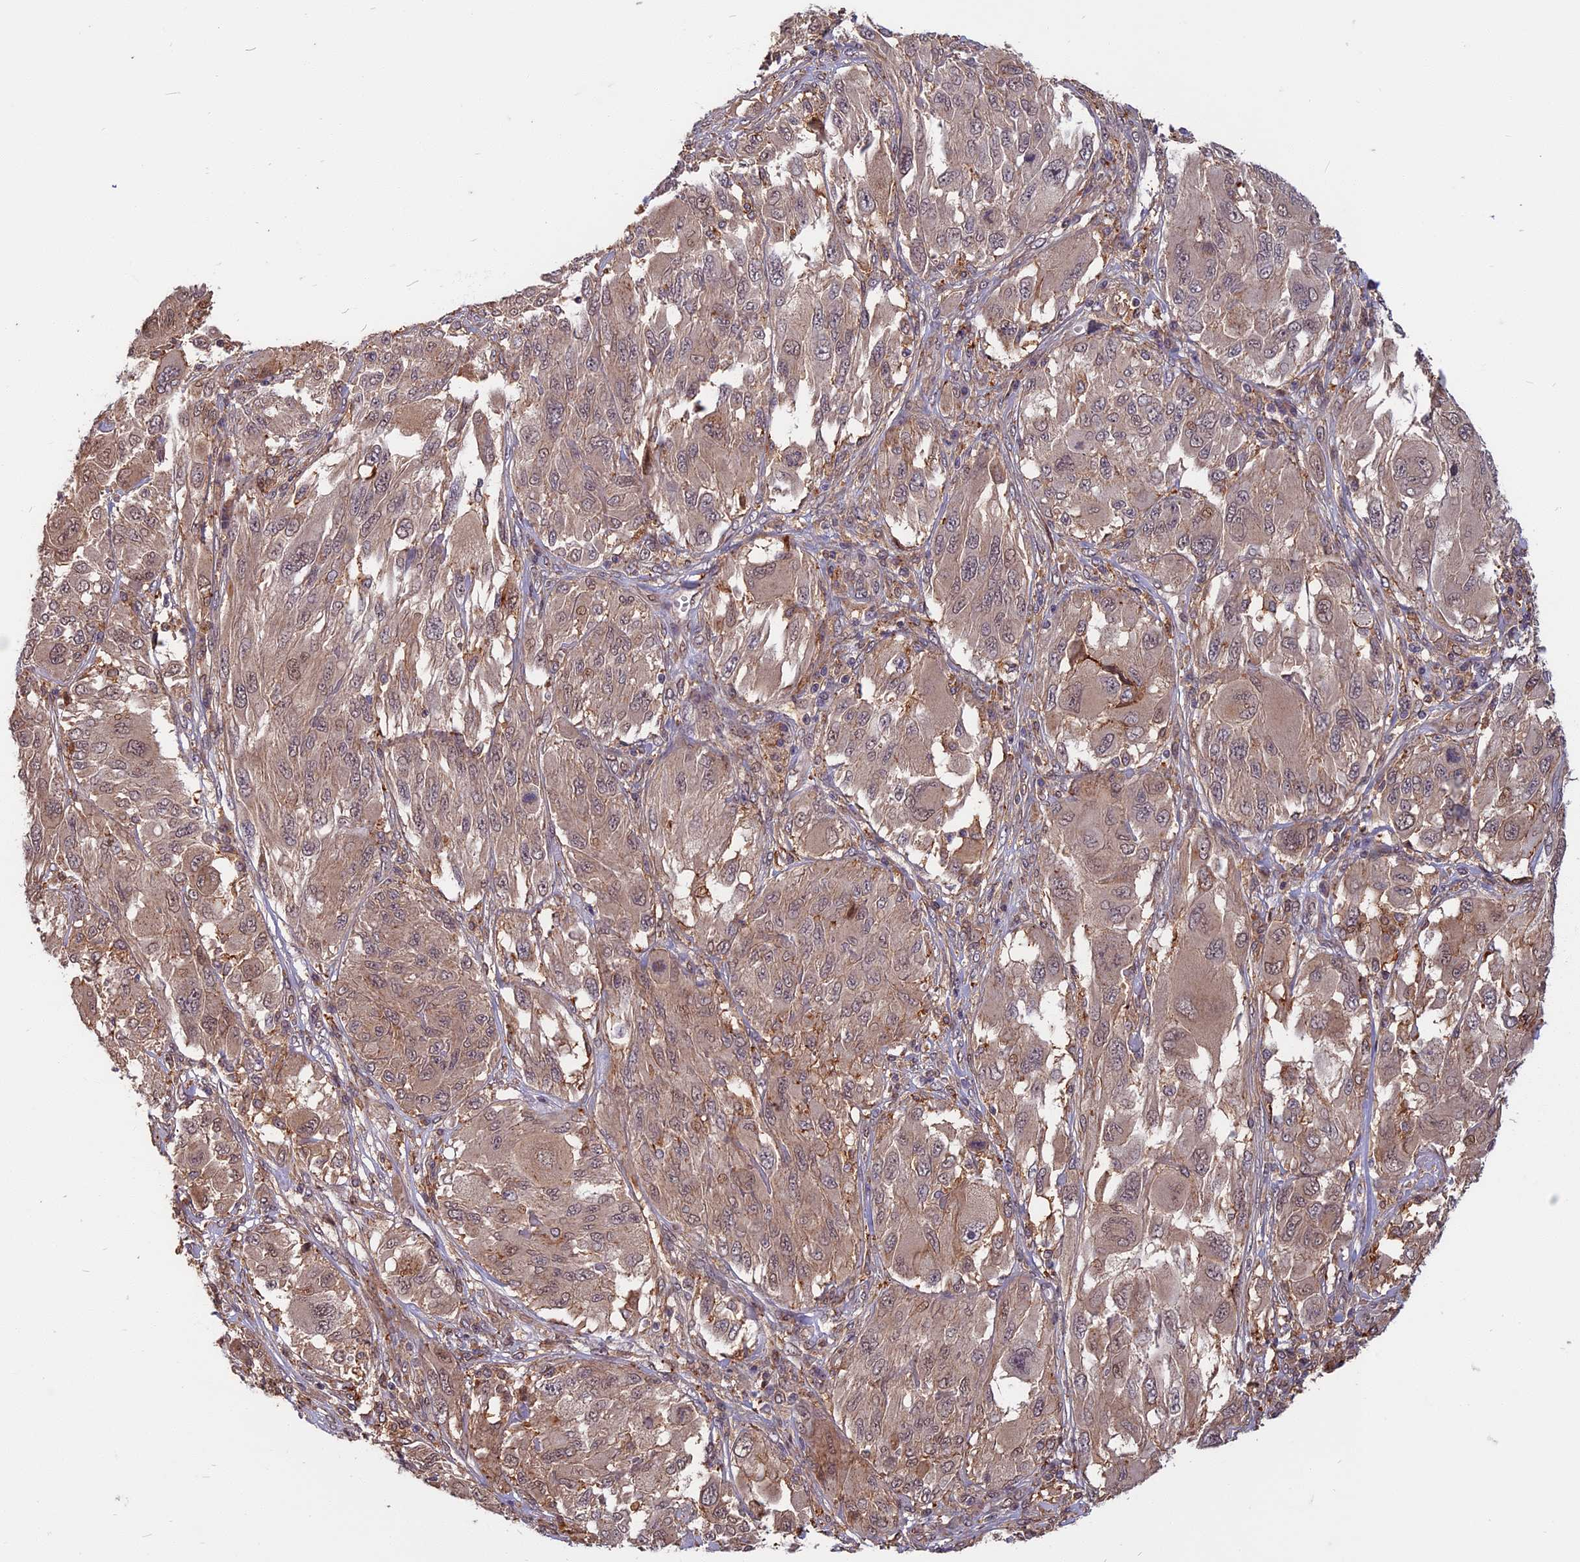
{"staining": {"intensity": "weak", "quantity": ">75%", "location": "cytoplasmic/membranous,nuclear"}, "tissue": "melanoma", "cell_type": "Tumor cells", "image_type": "cancer", "snomed": [{"axis": "morphology", "description": "Malignant melanoma, NOS"}, {"axis": "topography", "description": "Skin"}], "caption": "High-magnification brightfield microscopy of melanoma stained with DAB (3,3'-diaminobenzidine) (brown) and counterstained with hematoxylin (blue). tumor cells exhibit weak cytoplasmic/membranous and nuclear staining is seen in about>75% of cells. (Stains: DAB in brown, nuclei in blue, Microscopy: brightfield microscopy at high magnification).", "gene": "SPG11", "patient": {"sex": "female", "age": 91}}